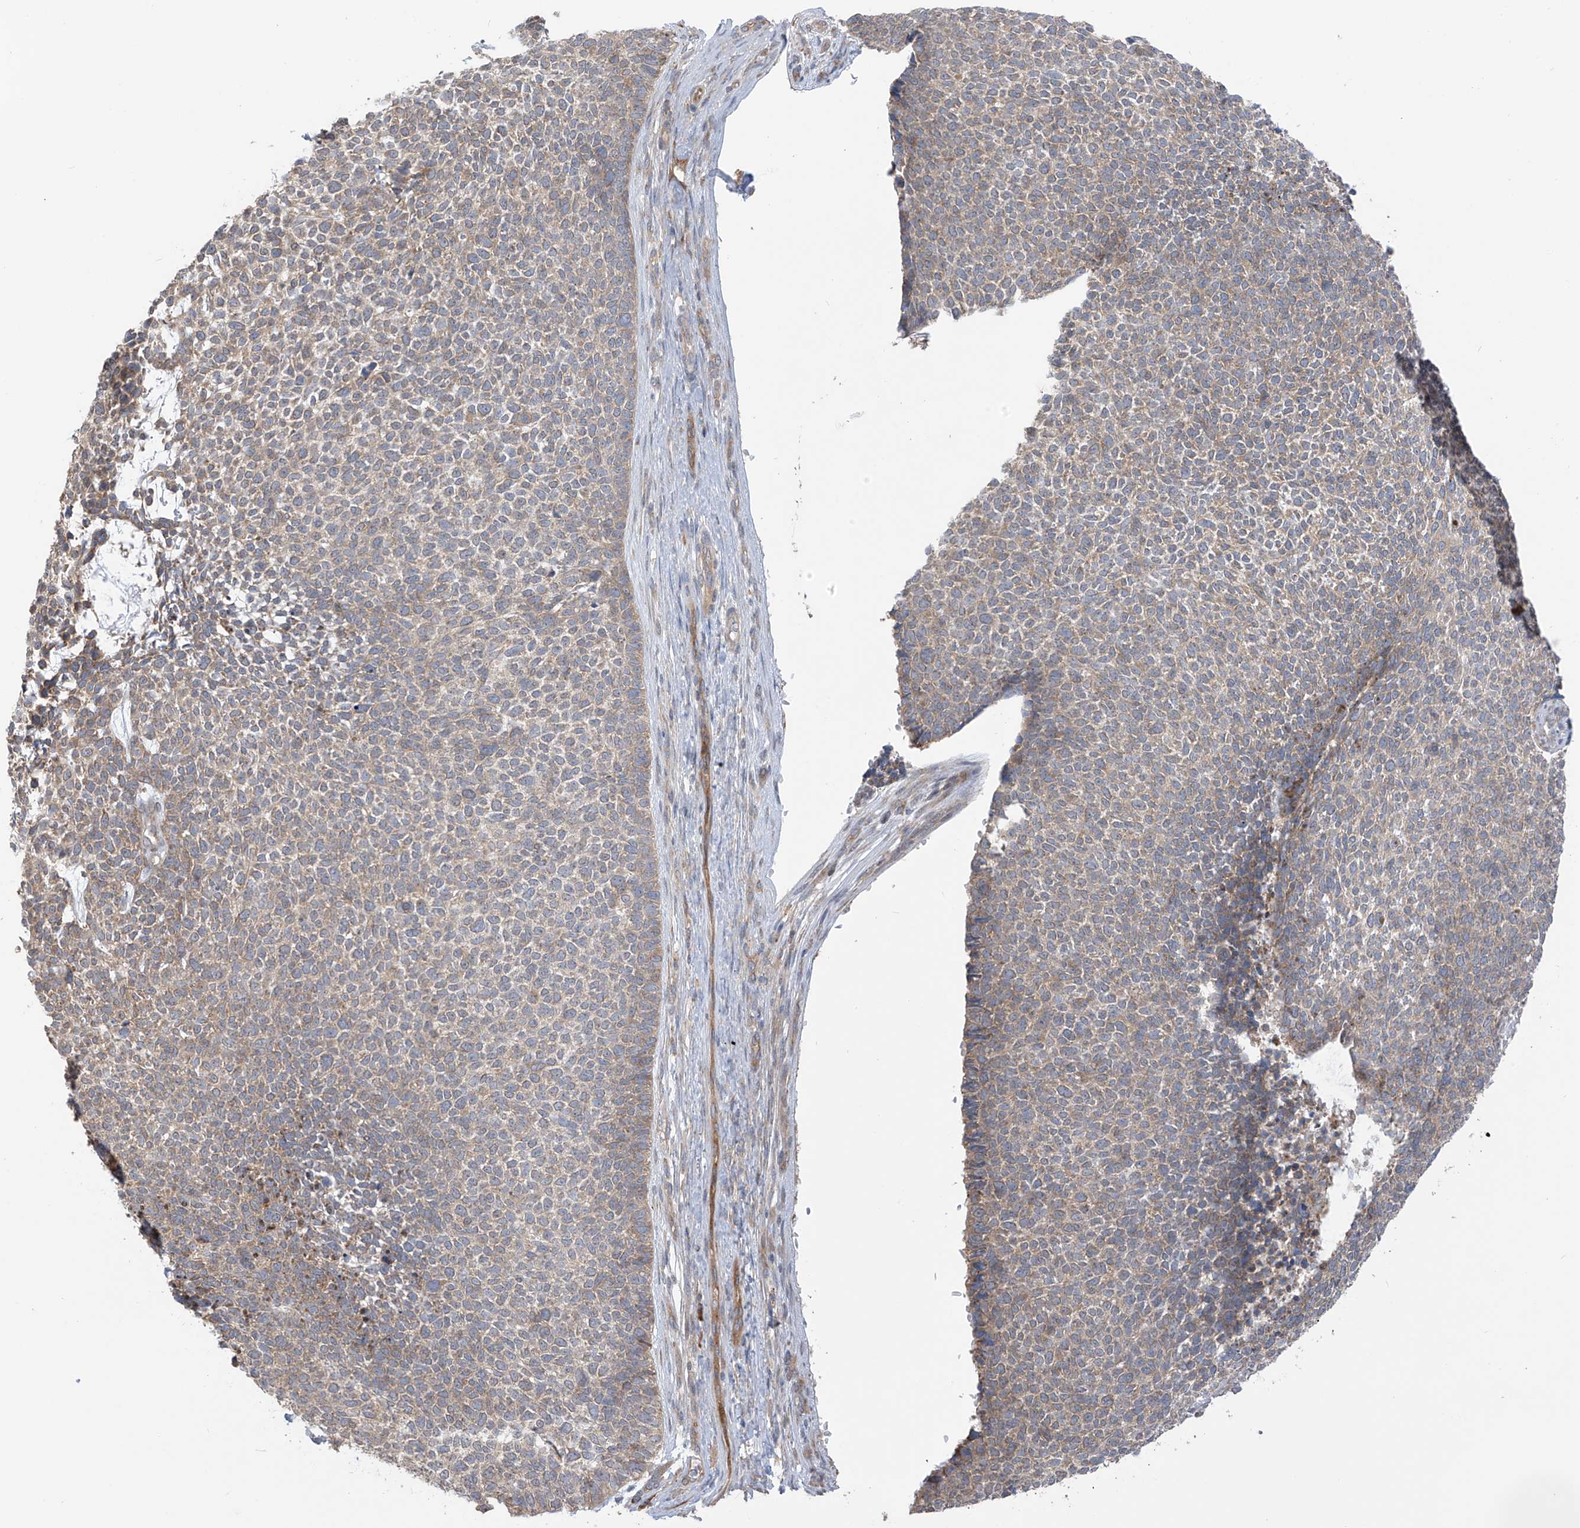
{"staining": {"intensity": "weak", "quantity": "<25%", "location": "cytoplasmic/membranous"}, "tissue": "skin cancer", "cell_type": "Tumor cells", "image_type": "cancer", "snomed": [{"axis": "morphology", "description": "Basal cell carcinoma"}, {"axis": "topography", "description": "Skin"}], "caption": "Tumor cells are negative for protein expression in human skin basal cell carcinoma.", "gene": "KIAA1522", "patient": {"sex": "female", "age": 84}}